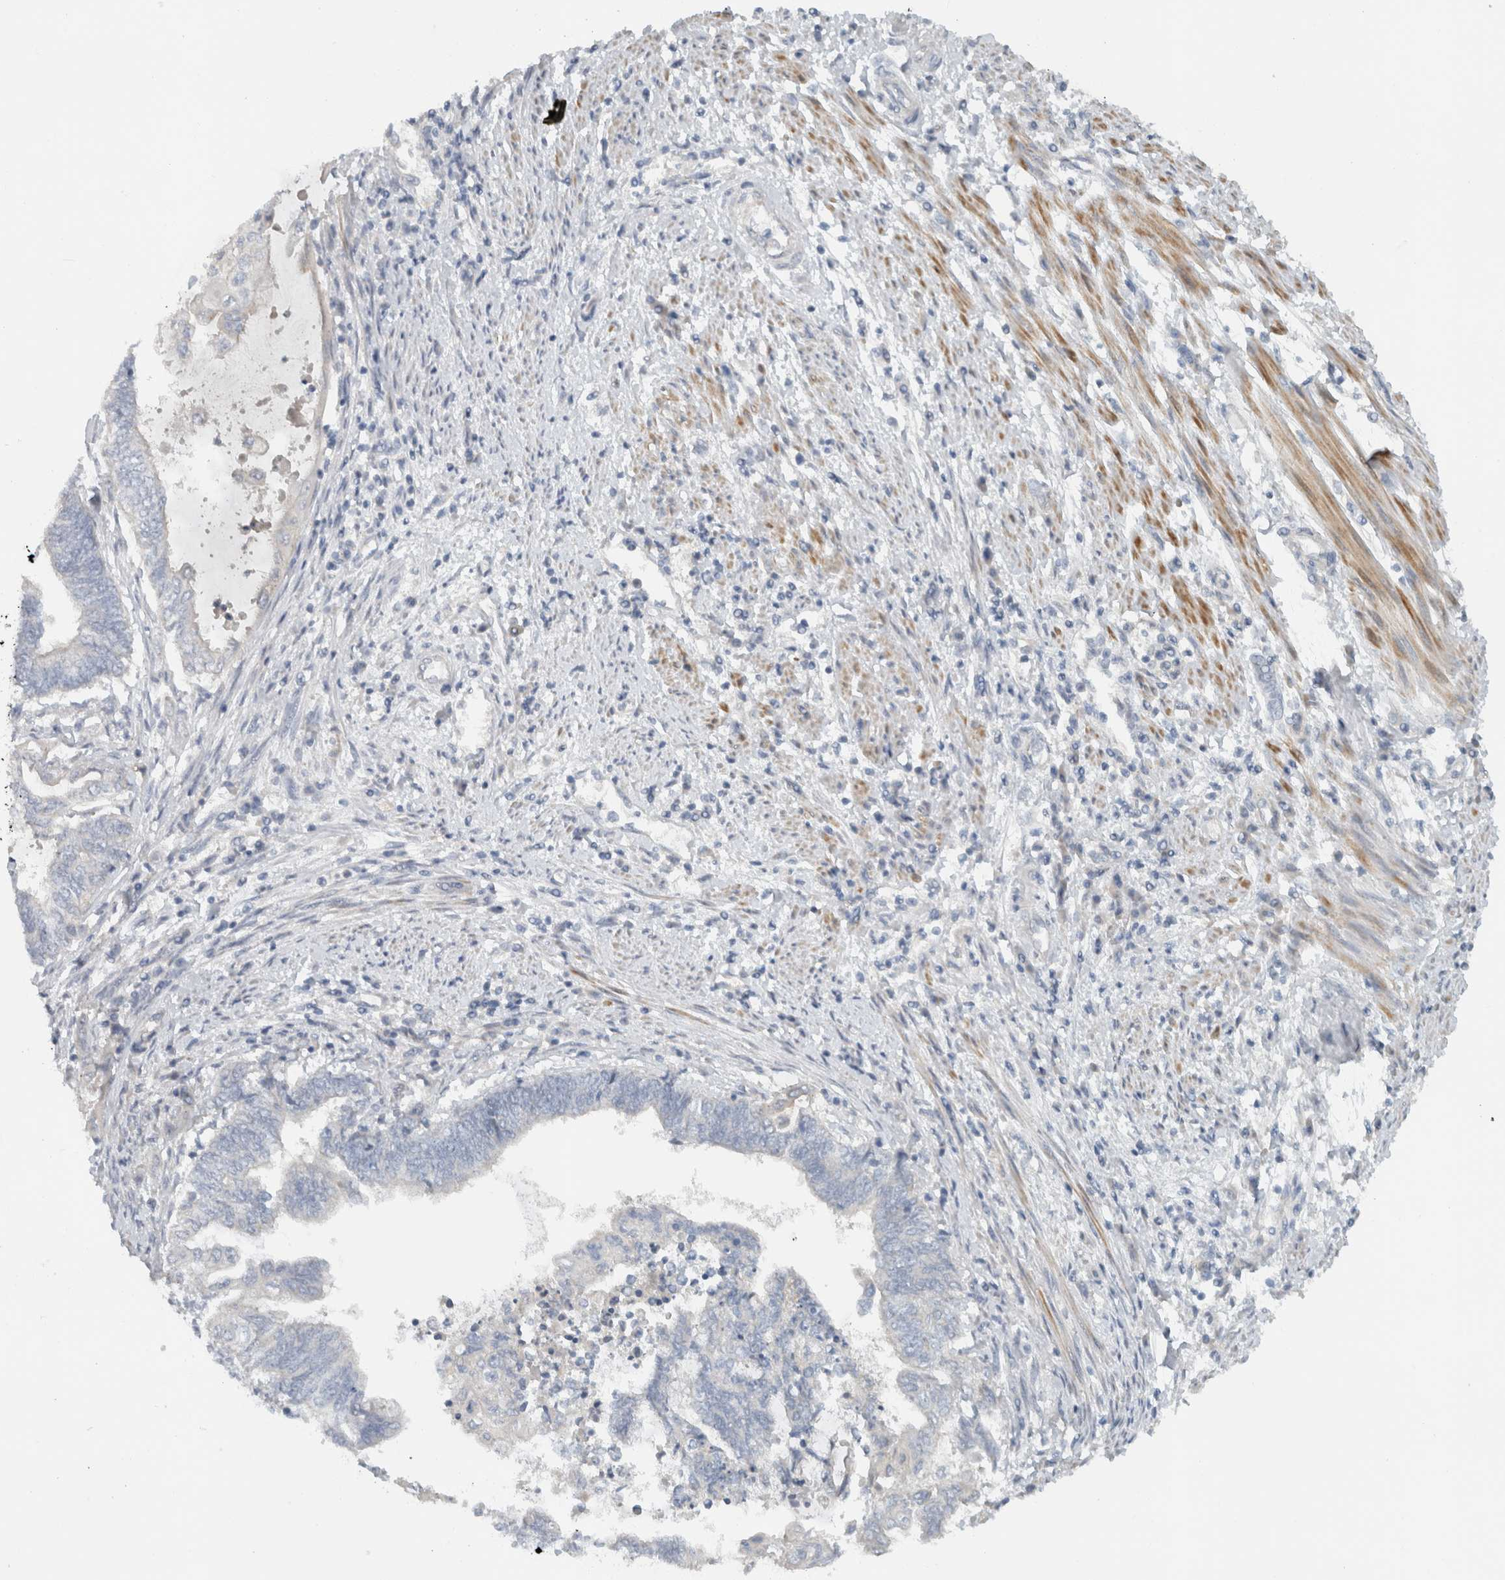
{"staining": {"intensity": "negative", "quantity": "none", "location": "none"}, "tissue": "endometrial cancer", "cell_type": "Tumor cells", "image_type": "cancer", "snomed": [{"axis": "morphology", "description": "Adenocarcinoma, NOS"}, {"axis": "topography", "description": "Uterus"}, {"axis": "topography", "description": "Endometrium"}], "caption": "A high-resolution image shows immunohistochemistry staining of endometrial cancer, which reveals no significant positivity in tumor cells. (Brightfield microscopy of DAB immunohistochemistry at high magnification).", "gene": "ERCC6L2", "patient": {"sex": "female", "age": 70}}